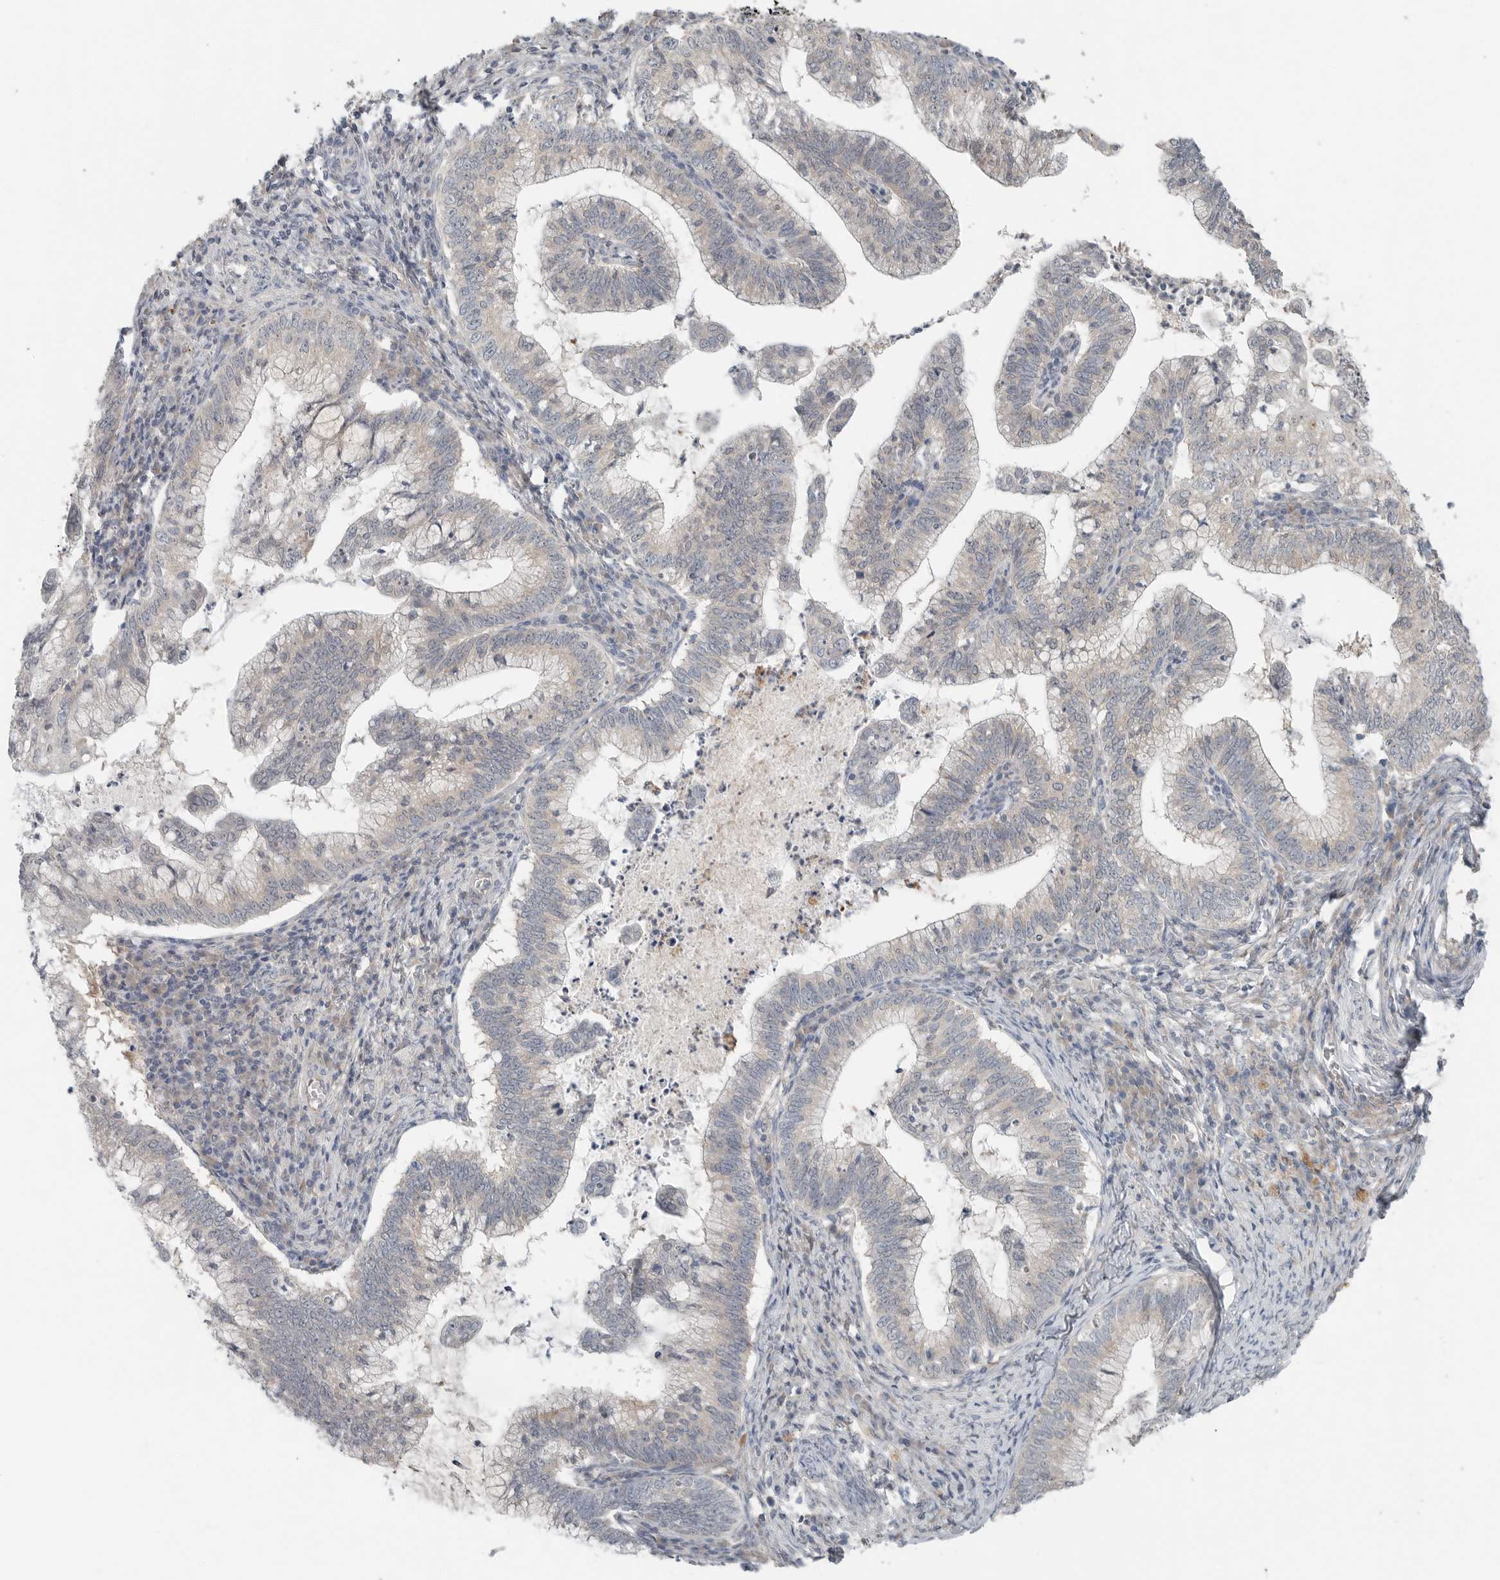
{"staining": {"intensity": "negative", "quantity": "none", "location": "none"}, "tissue": "cervical cancer", "cell_type": "Tumor cells", "image_type": "cancer", "snomed": [{"axis": "morphology", "description": "Adenocarcinoma, NOS"}, {"axis": "topography", "description": "Cervix"}], "caption": "There is no significant expression in tumor cells of cervical cancer (adenocarcinoma).", "gene": "FCRLB", "patient": {"sex": "female", "age": 36}}